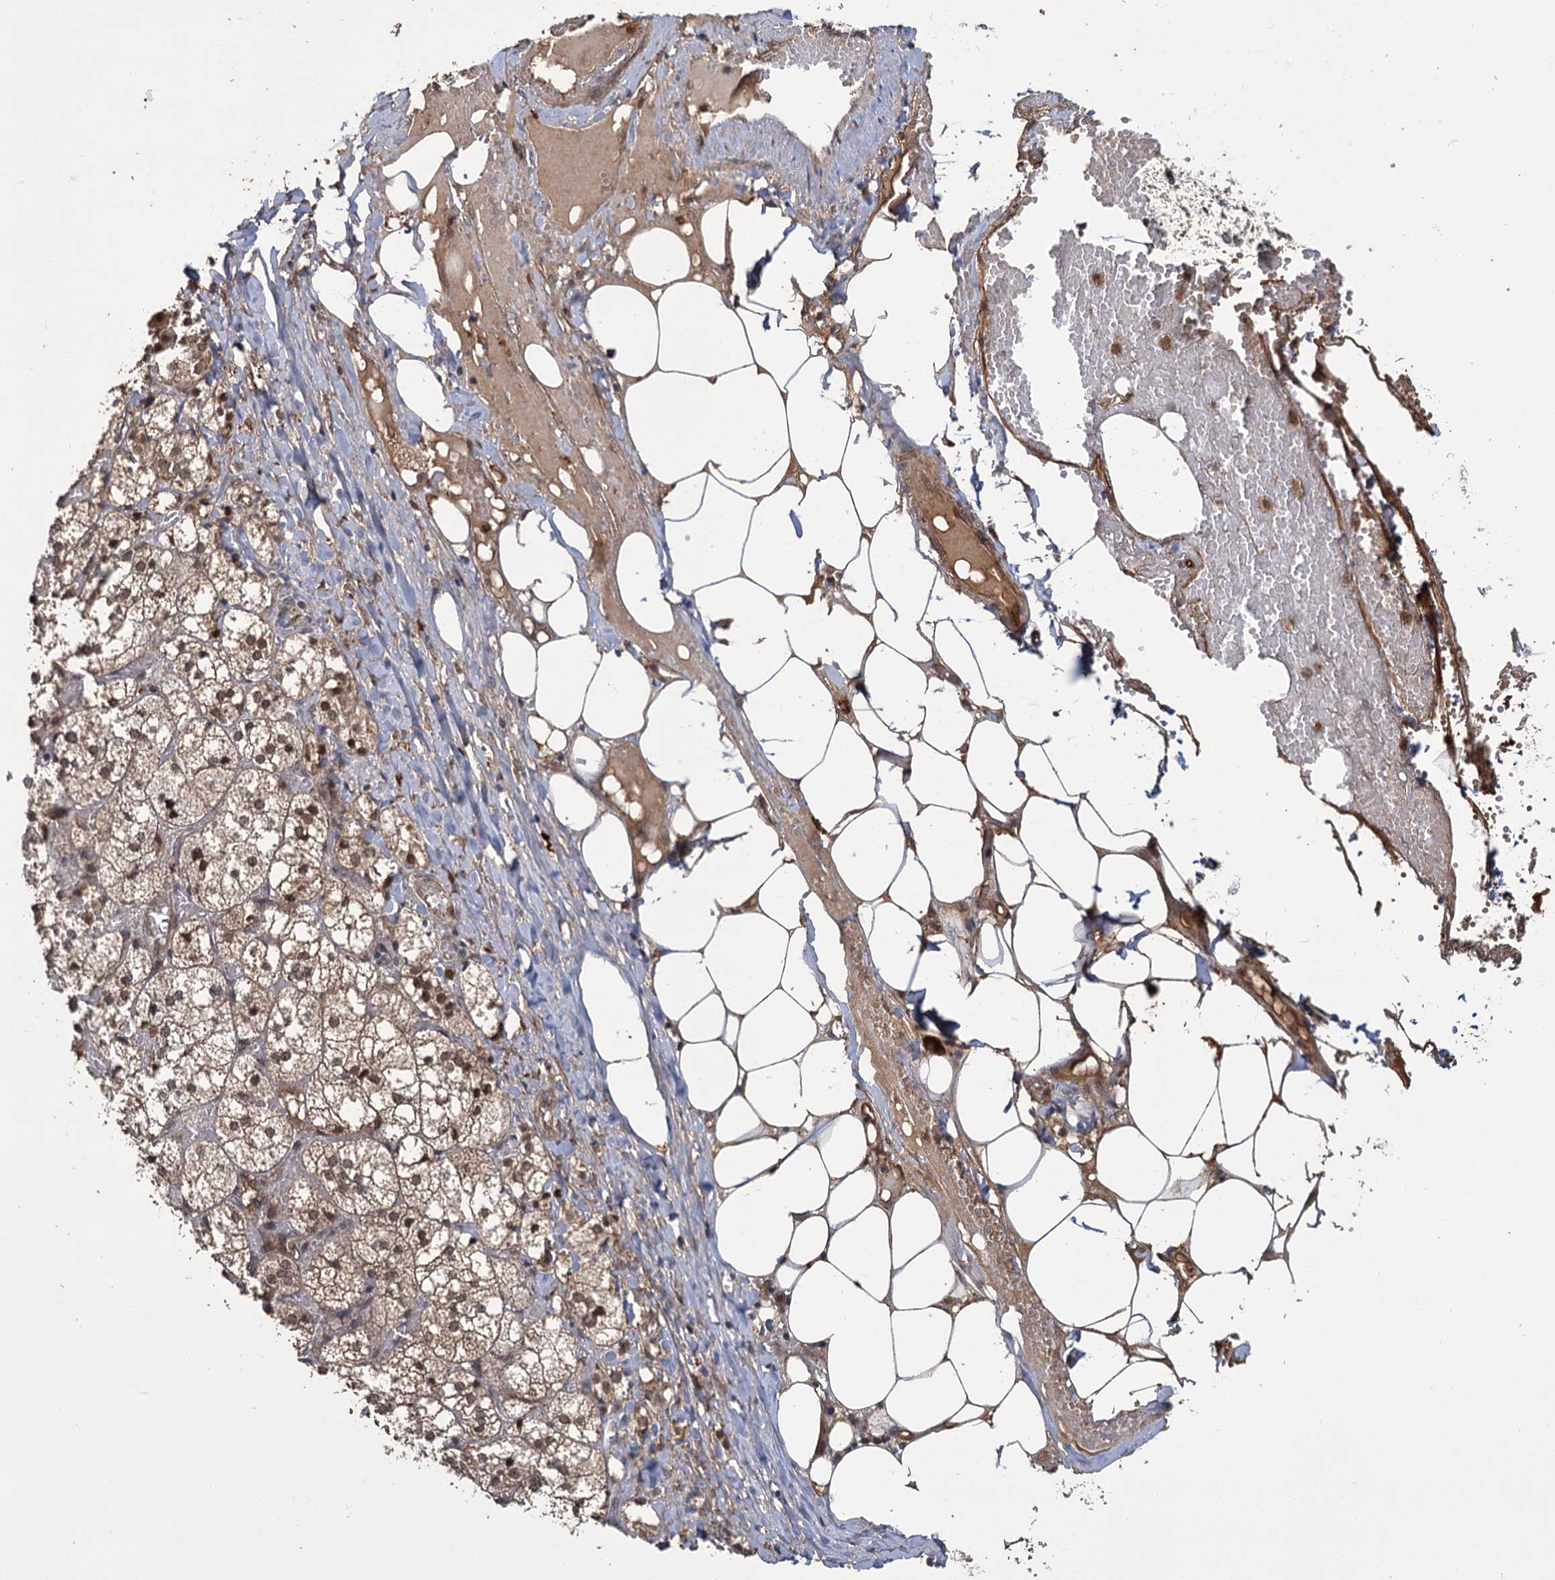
{"staining": {"intensity": "moderate", "quantity": ">75%", "location": "cytoplasmic/membranous,nuclear"}, "tissue": "adrenal gland", "cell_type": "Glandular cells", "image_type": "normal", "snomed": [{"axis": "morphology", "description": "Normal tissue, NOS"}, {"axis": "topography", "description": "Adrenal gland"}], "caption": "Immunohistochemistry of unremarkable adrenal gland exhibits medium levels of moderate cytoplasmic/membranous,nuclear positivity in approximately >75% of glandular cells. (IHC, brightfield microscopy, high magnification).", "gene": "KANSL2", "patient": {"sex": "female", "age": 61}}